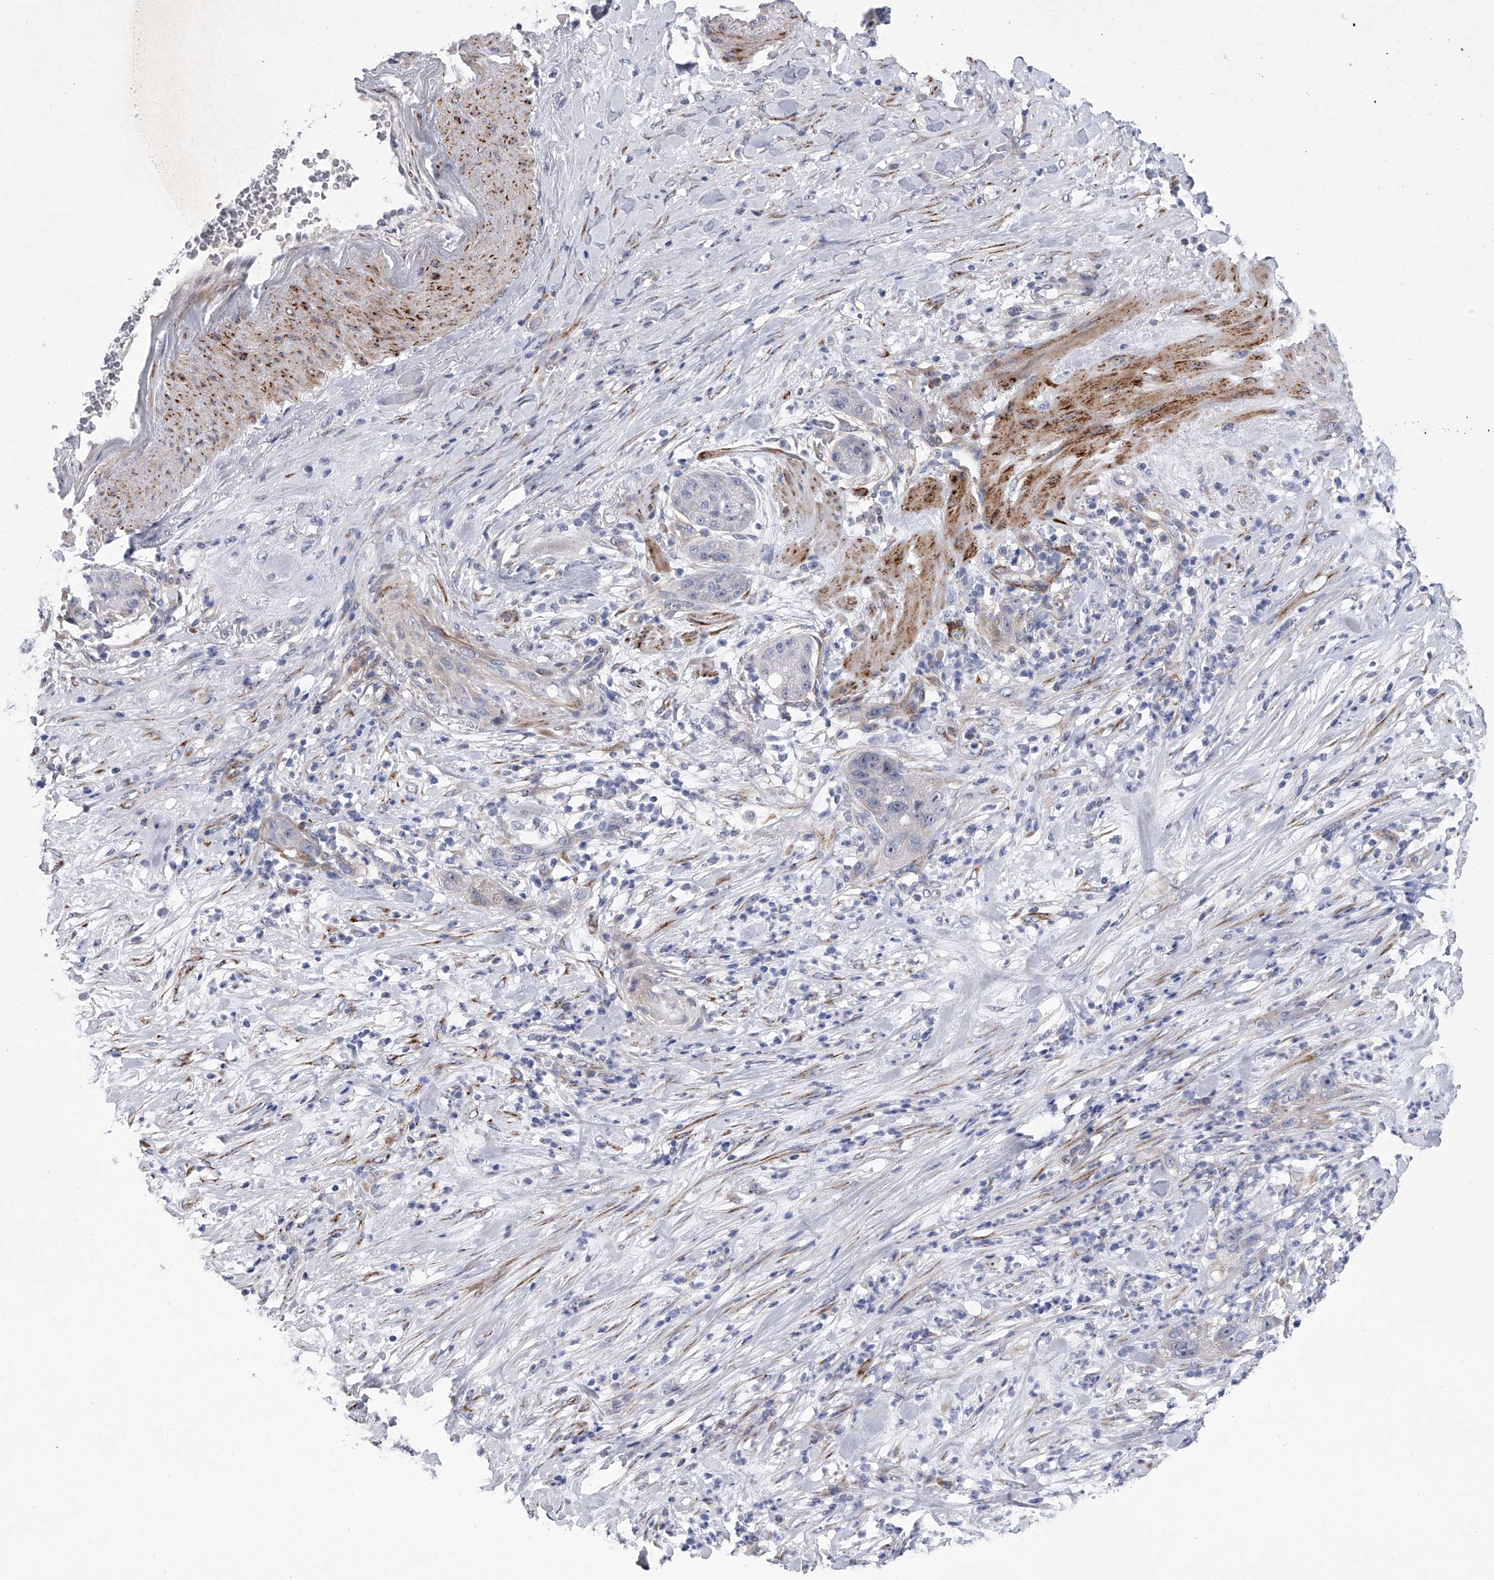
{"staining": {"intensity": "negative", "quantity": "none", "location": "none"}, "tissue": "pancreatic cancer", "cell_type": "Tumor cells", "image_type": "cancer", "snomed": [{"axis": "morphology", "description": "Adenocarcinoma, NOS"}, {"axis": "topography", "description": "Pancreas"}], "caption": "This micrograph is of pancreatic adenocarcinoma stained with immunohistochemistry to label a protein in brown with the nuclei are counter-stained blue. There is no staining in tumor cells.", "gene": "ALG14", "patient": {"sex": "female", "age": 78}}